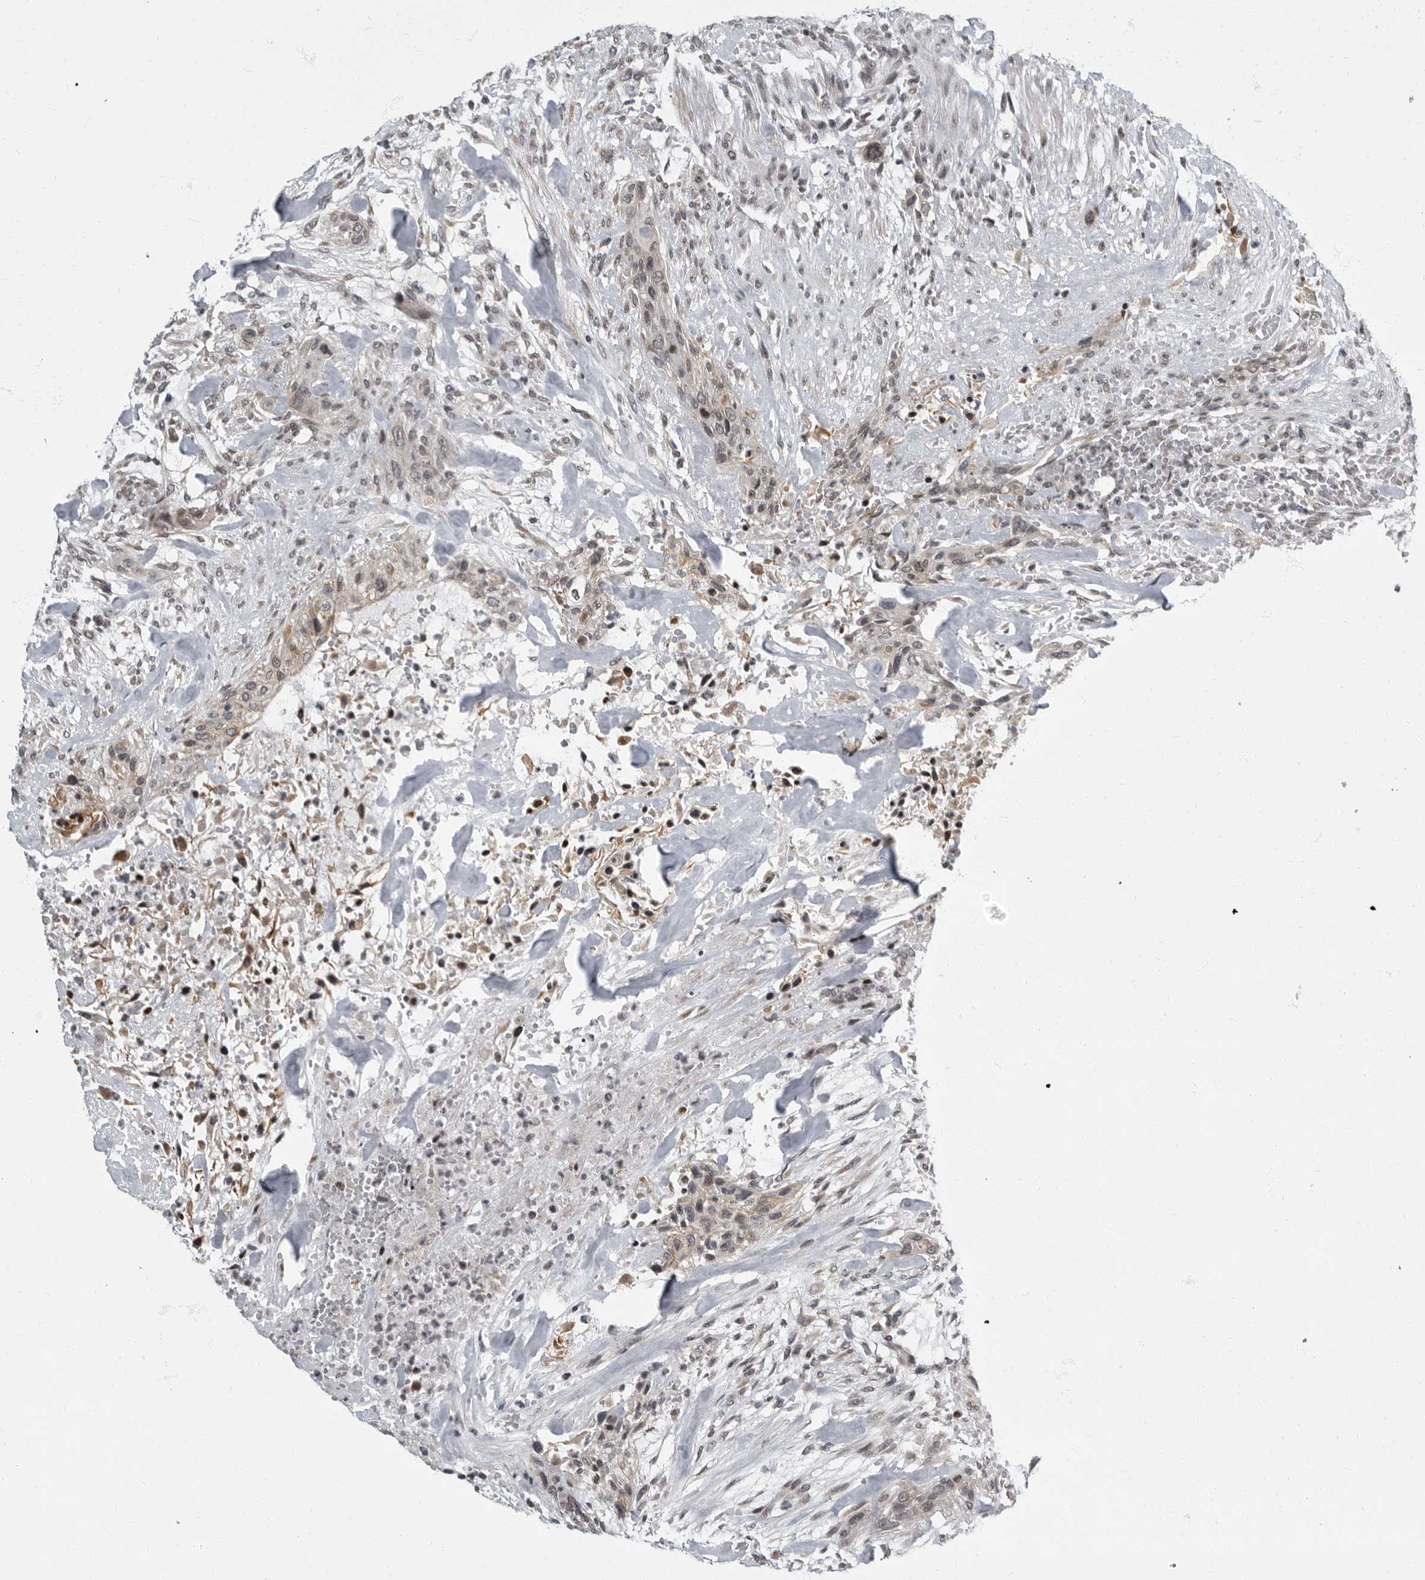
{"staining": {"intensity": "weak", "quantity": ">75%", "location": "cytoplasmic/membranous,nuclear"}, "tissue": "urothelial cancer", "cell_type": "Tumor cells", "image_type": "cancer", "snomed": [{"axis": "morphology", "description": "Urothelial carcinoma, High grade"}, {"axis": "topography", "description": "Urinary bladder"}], "caption": "Brown immunohistochemical staining in urothelial cancer reveals weak cytoplasmic/membranous and nuclear staining in approximately >75% of tumor cells.", "gene": "EVI5", "patient": {"sex": "male", "age": 35}}